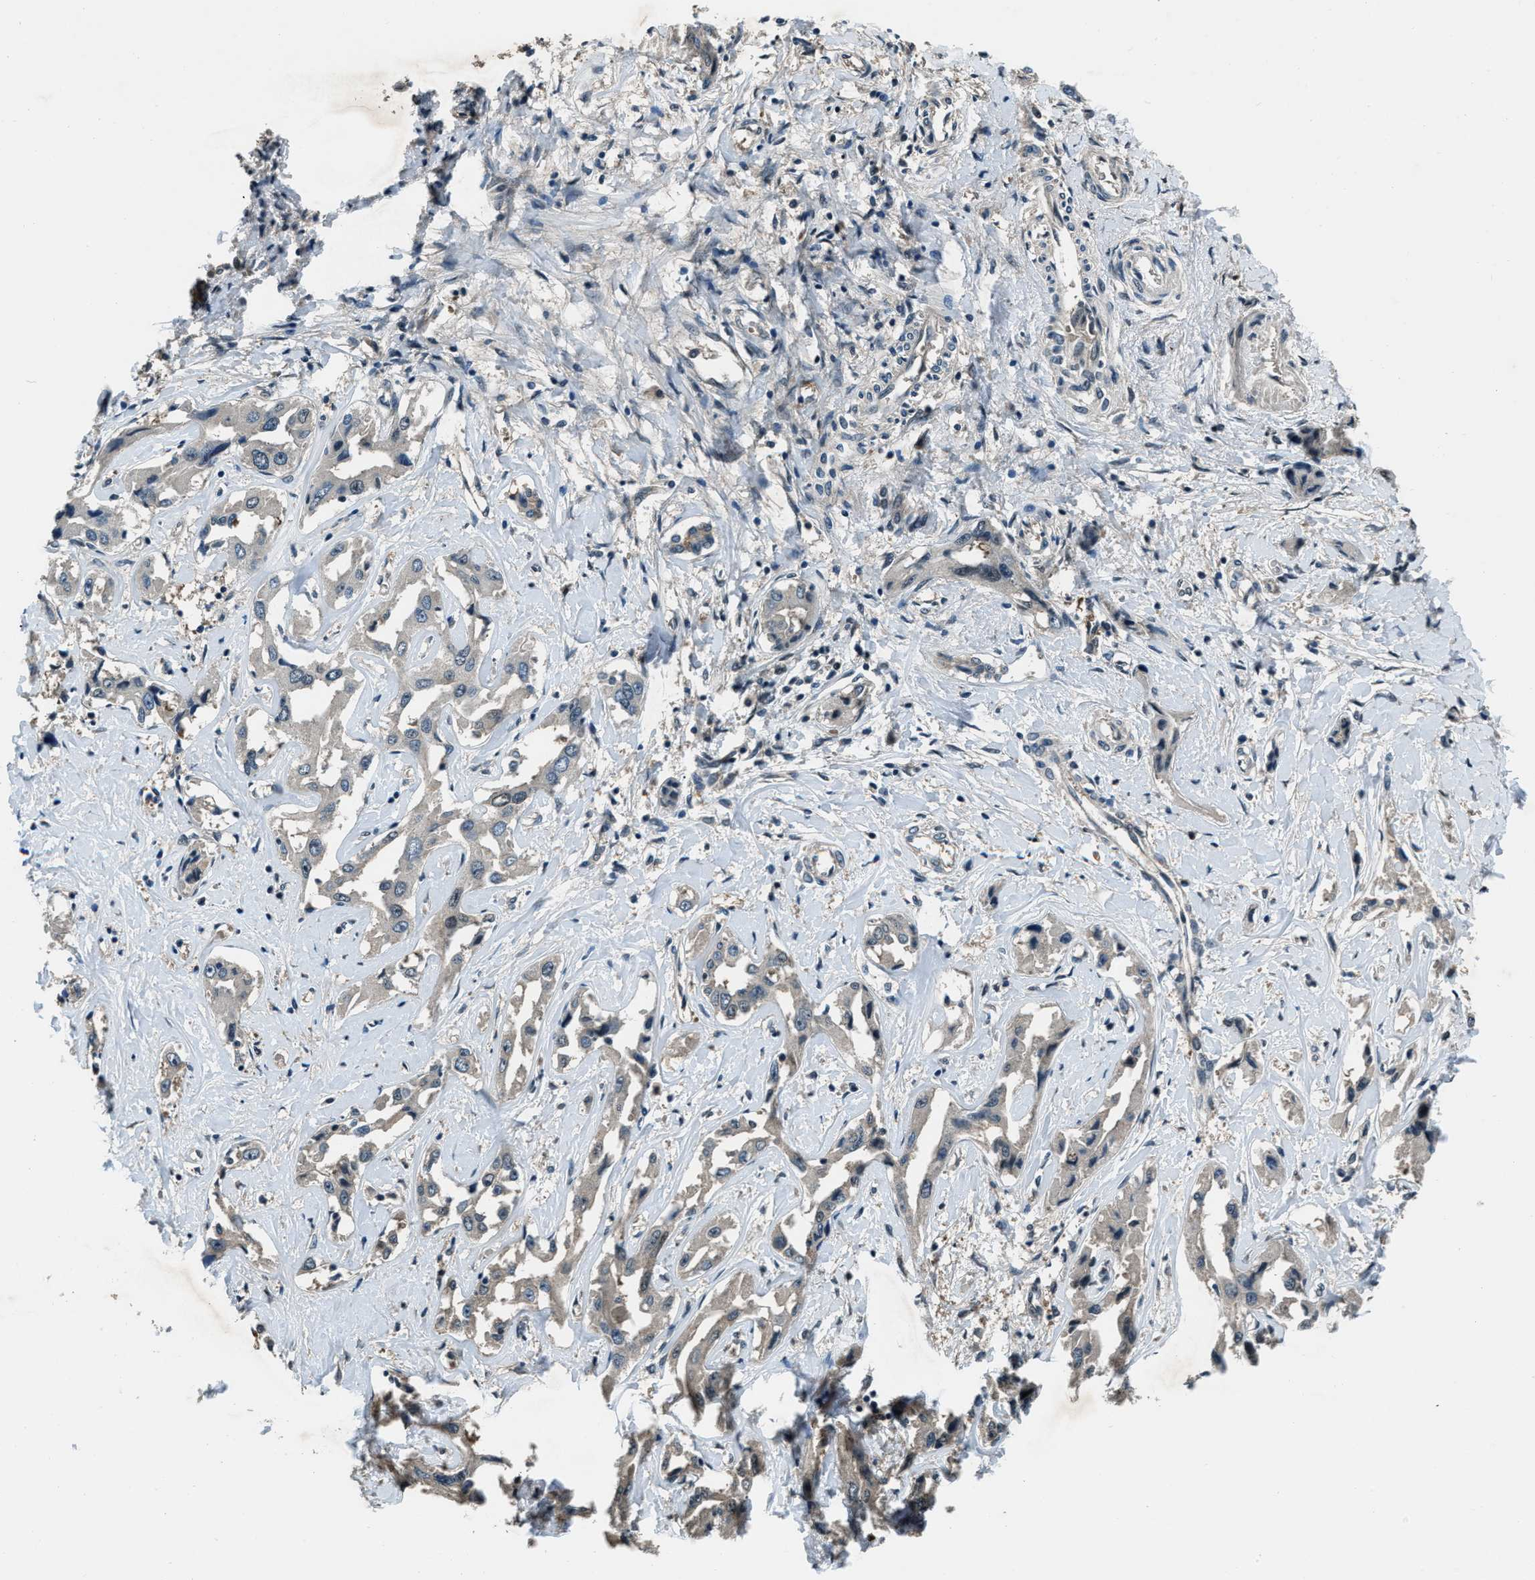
{"staining": {"intensity": "negative", "quantity": "none", "location": "none"}, "tissue": "liver cancer", "cell_type": "Tumor cells", "image_type": "cancer", "snomed": [{"axis": "morphology", "description": "Cholangiocarcinoma"}, {"axis": "topography", "description": "Liver"}], "caption": "A photomicrograph of human liver cancer is negative for staining in tumor cells. (Immunohistochemistry (ihc), brightfield microscopy, high magnification).", "gene": "NUDCD3", "patient": {"sex": "male", "age": 59}}